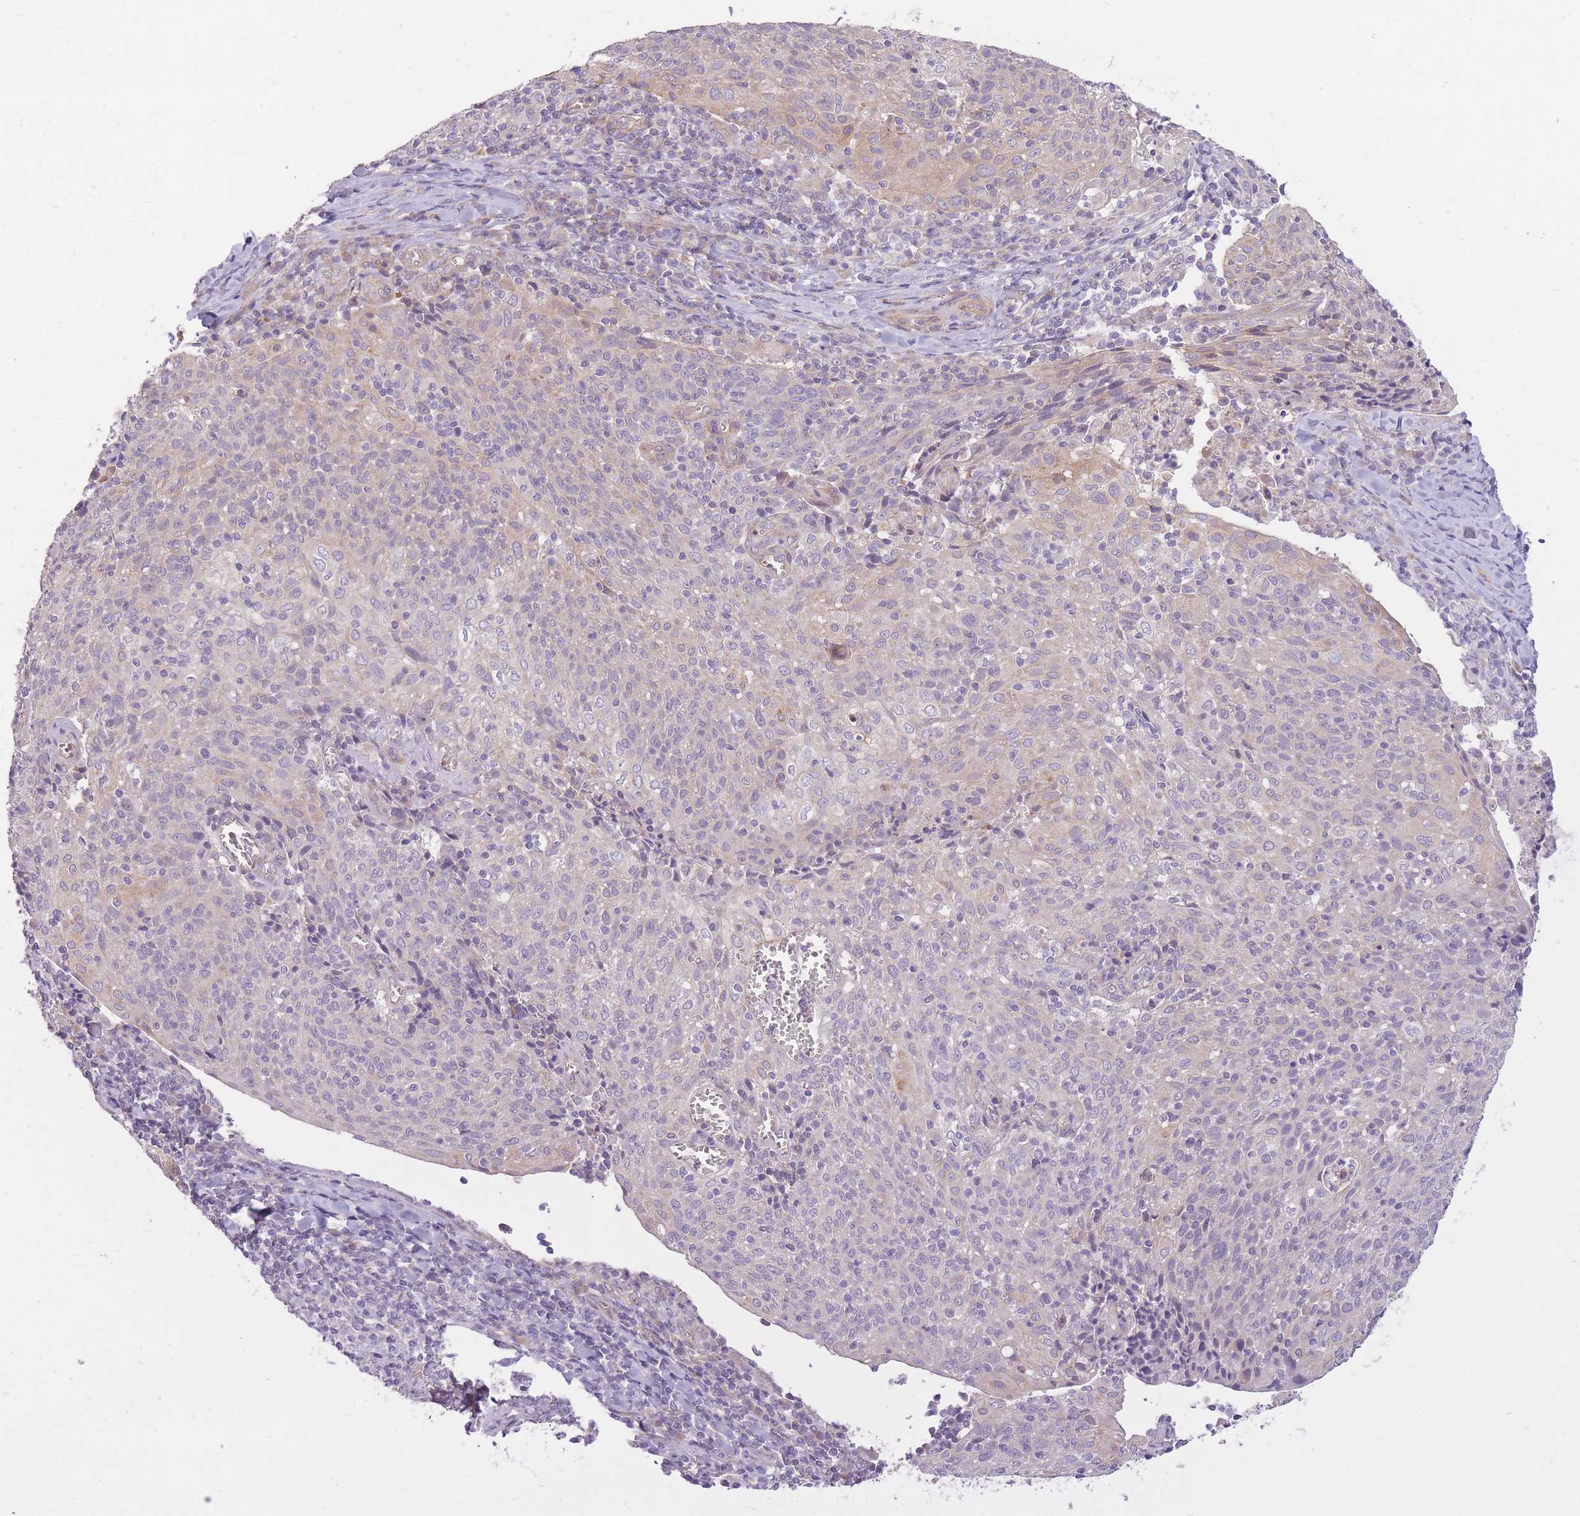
{"staining": {"intensity": "negative", "quantity": "none", "location": "none"}, "tissue": "cervical cancer", "cell_type": "Tumor cells", "image_type": "cancer", "snomed": [{"axis": "morphology", "description": "Squamous cell carcinoma, NOS"}, {"axis": "topography", "description": "Cervix"}], "caption": "Human cervical cancer stained for a protein using IHC exhibits no staining in tumor cells.", "gene": "REV1", "patient": {"sex": "female", "age": 52}}